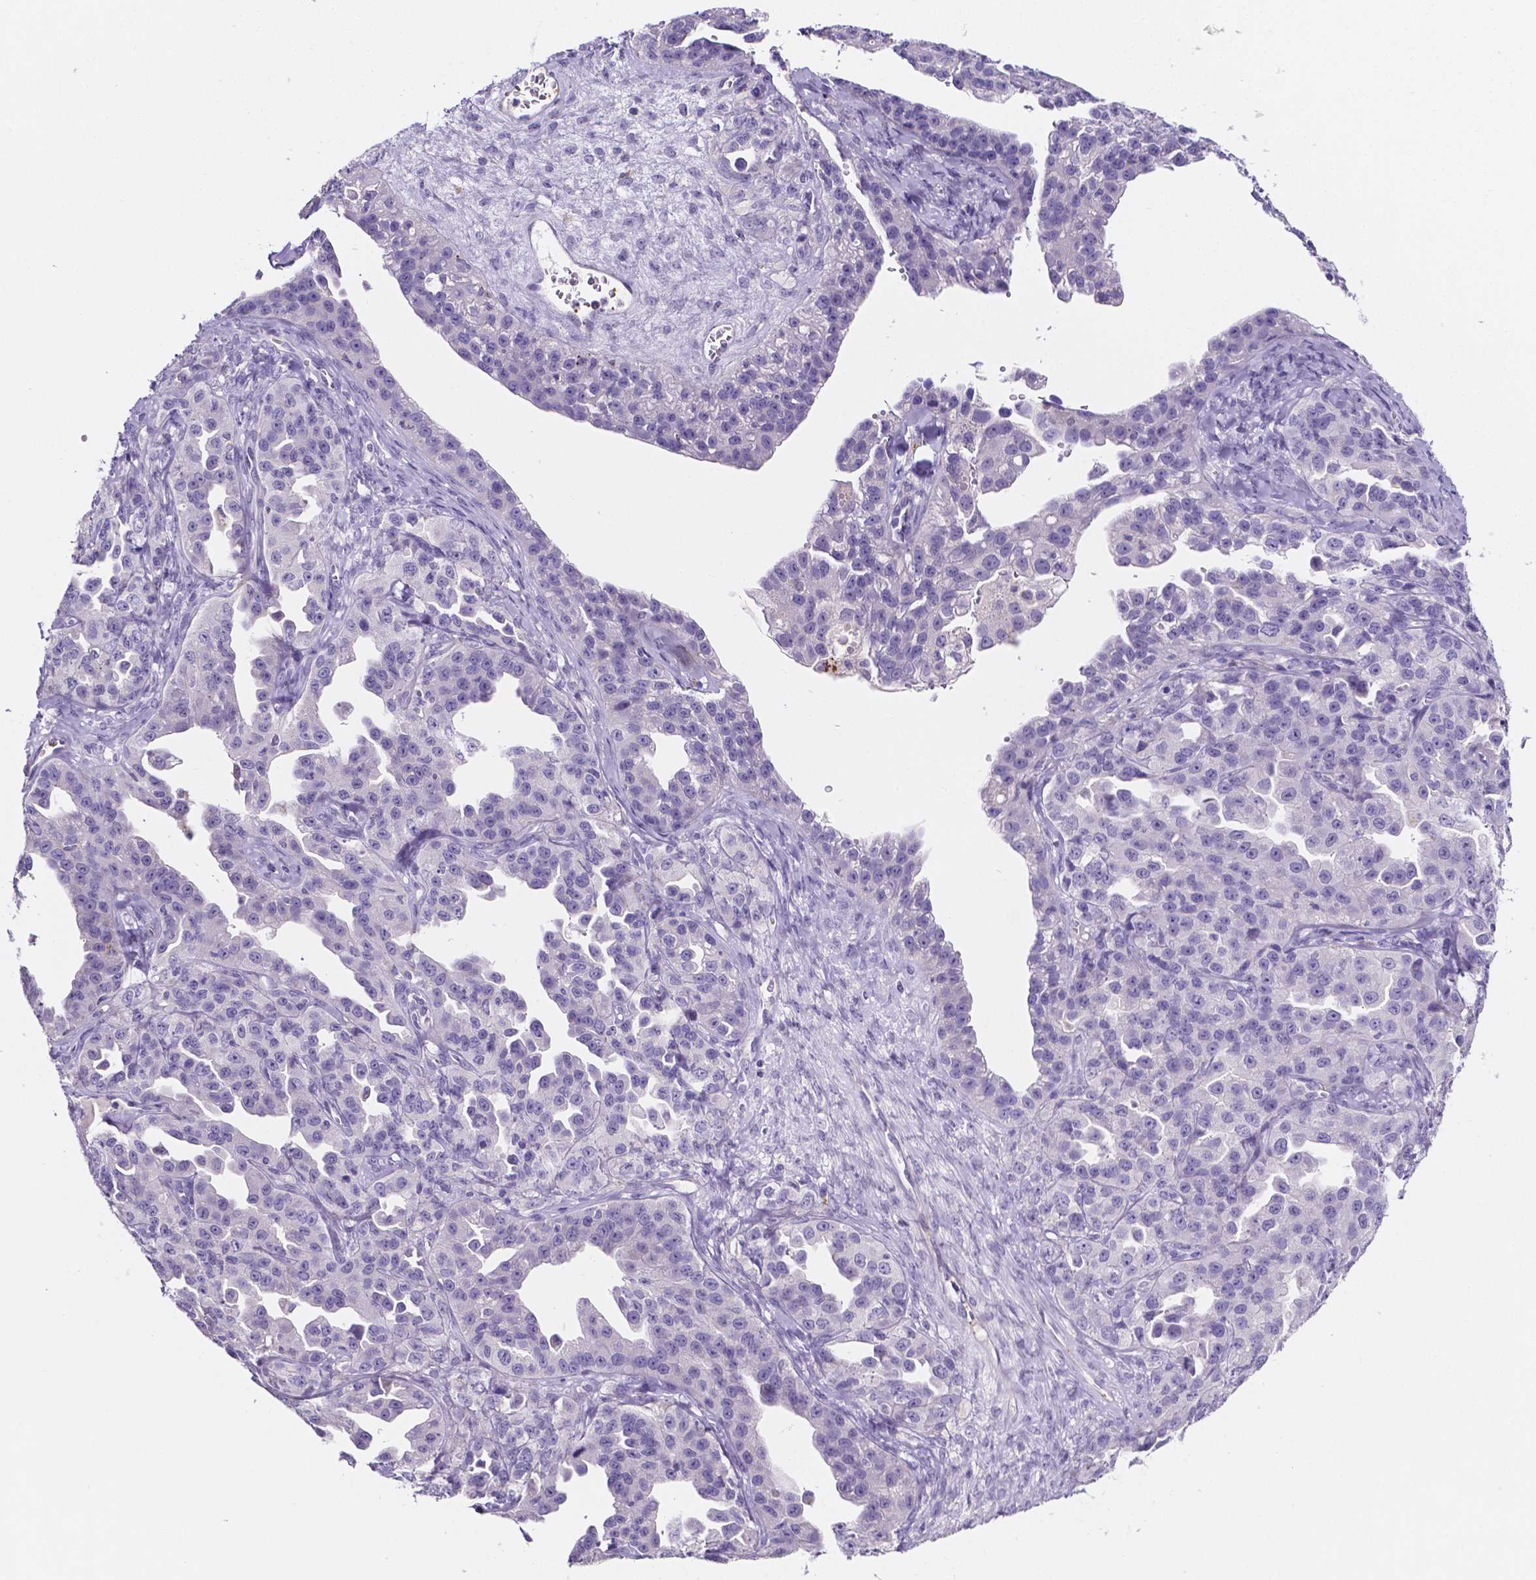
{"staining": {"intensity": "negative", "quantity": "none", "location": "none"}, "tissue": "ovarian cancer", "cell_type": "Tumor cells", "image_type": "cancer", "snomed": [{"axis": "morphology", "description": "Cystadenocarcinoma, serous, NOS"}, {"axis": "topography", "description": "Ovary"}], "caption": "Tumor cells are negative for protein expression in human ovarian cancer. Nuclei are stained in blue.", "gene": "NRGN", "patient": {"sex": "female", "age": 75}}